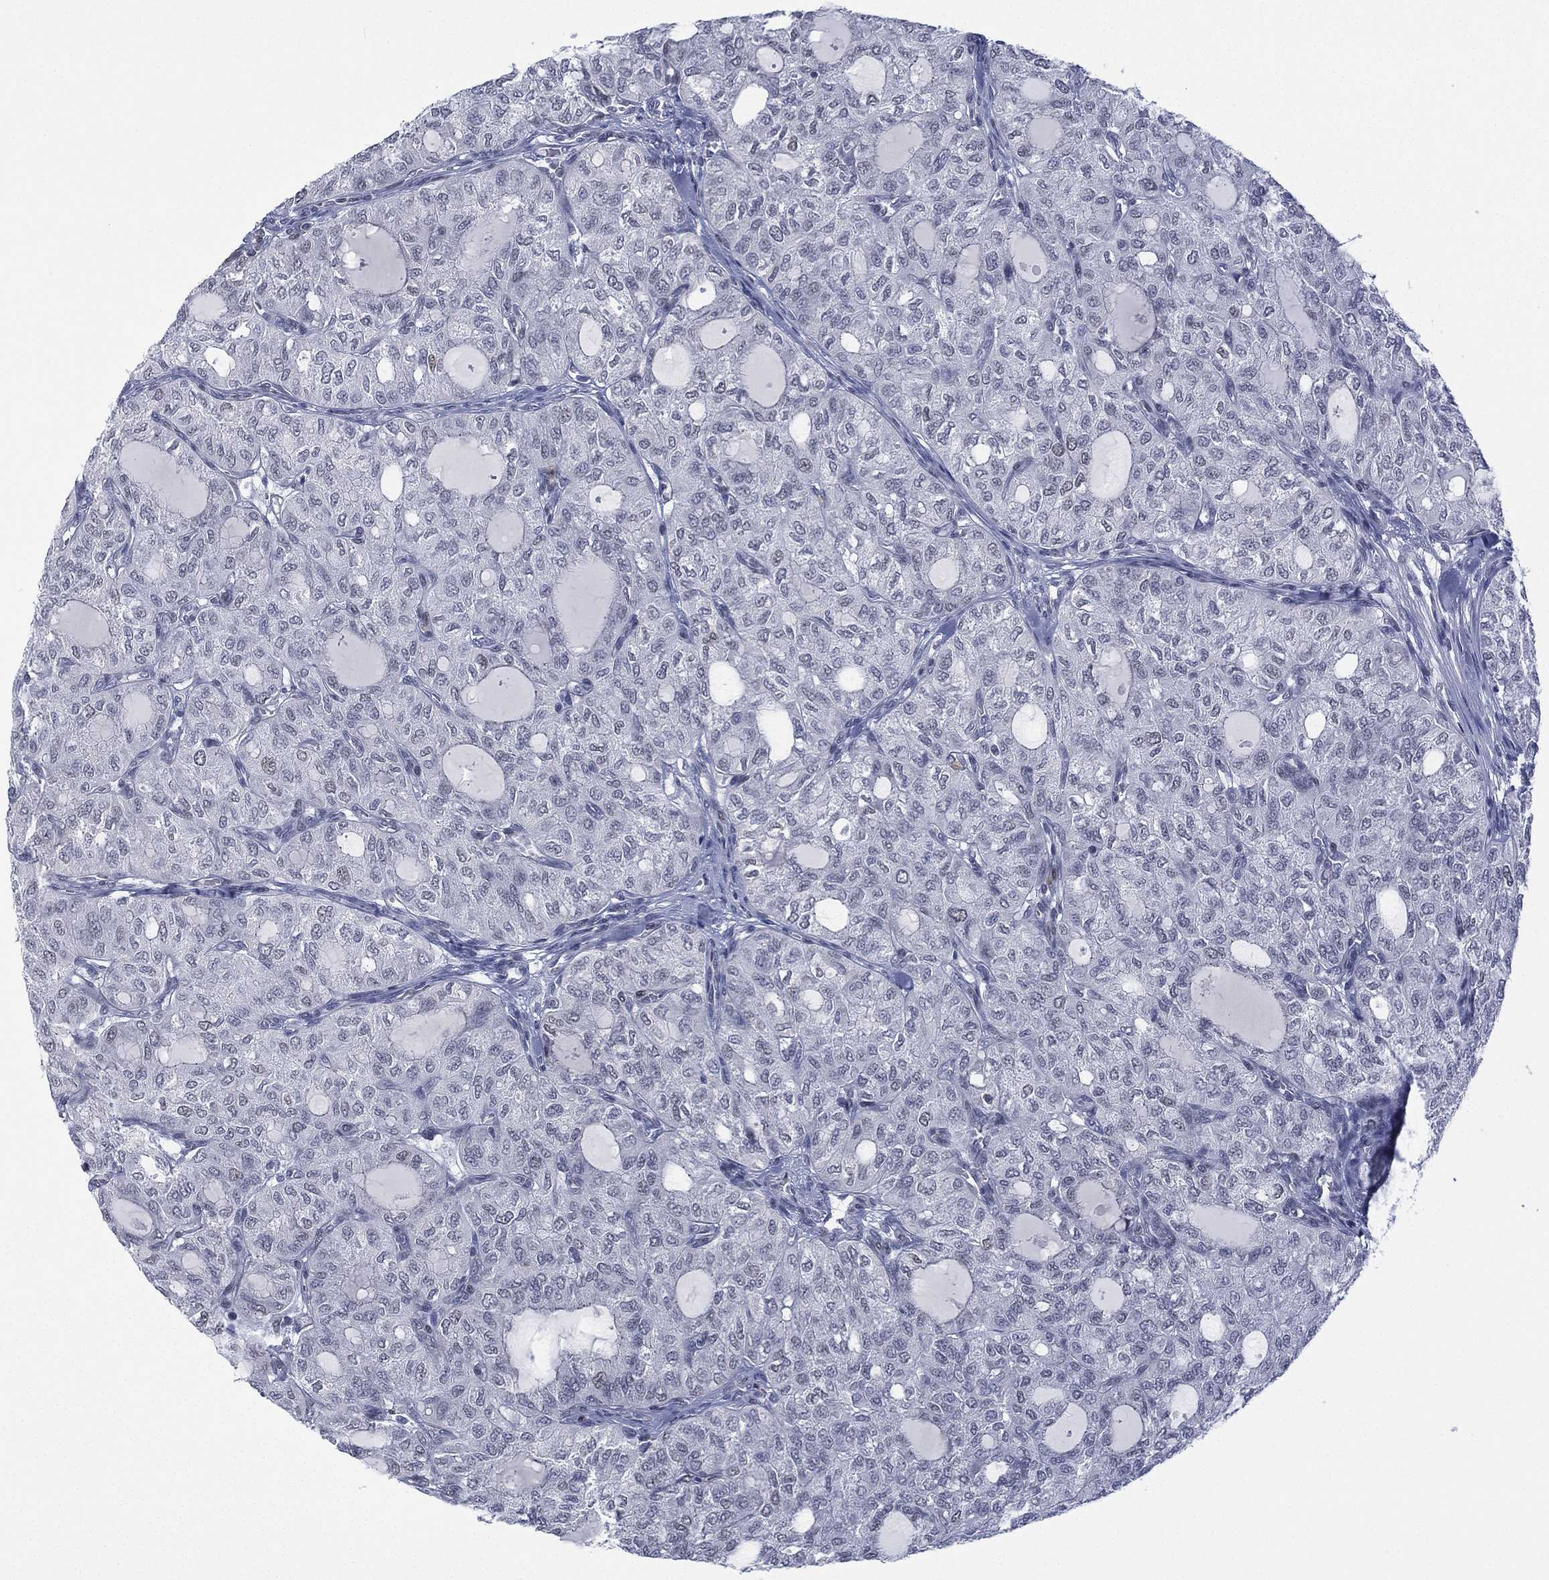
{"staining": {"intensity": "negative", "quantity": "none", "location": "none"}, "tissue": "thyroid cancer", "cell_type": "Tumor cells", "image_type": "cancer", "snomed": [{"axis": "morphology", "description": "Follicular adenoma carcinoma, NOS"}, {"axis": "topography", "description": "Thyroid gland"}], "caption": "Tumor cells show no significant protein expression in thyroid follicular adenoma carcinoma.", "gene": "ZNF711", "patient": {"sex": "male", "age": 75}}